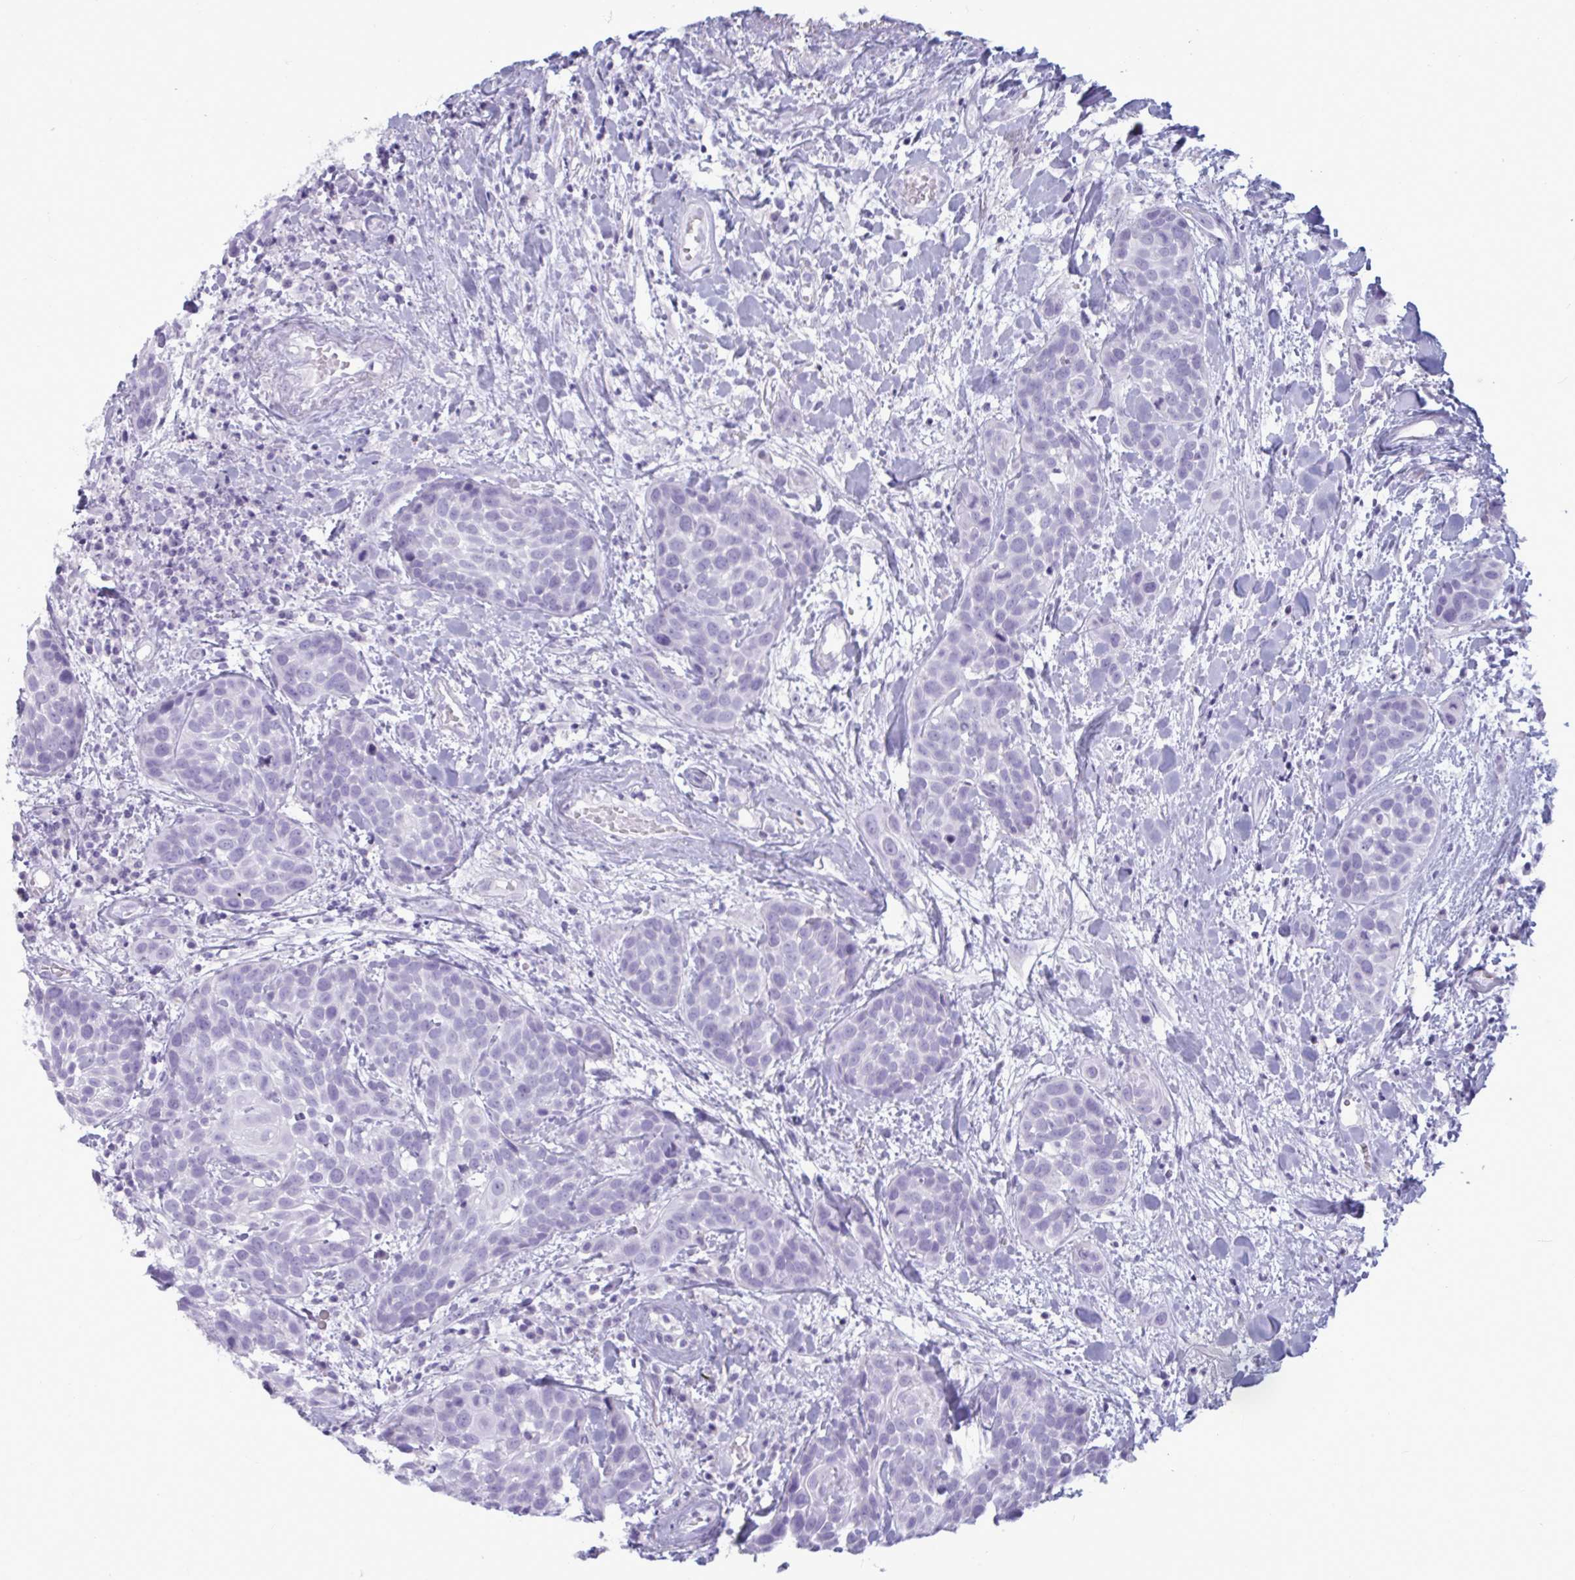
{"staining": {"intensity": "negative", "quantity": "none", "location": "none"}, "tissue": "head and neck cancer", "cell_type": "Tumor cells", "image_type": "cancer", "snomed": [{"axis": "morphology", "description": "Squamous cell carcinoma, NOS"}, {"axis": "topography", "description": "Head-Neck"}], "caption": "IHC histopathology image of neoplastic tissue: head and neck cancer (squamous cell carcinoma) stained with DAB demonstrates no significant protein positivity in tumor cells.", "gene": "BBS10", "patient": {"sex": "female", "age": 50}}